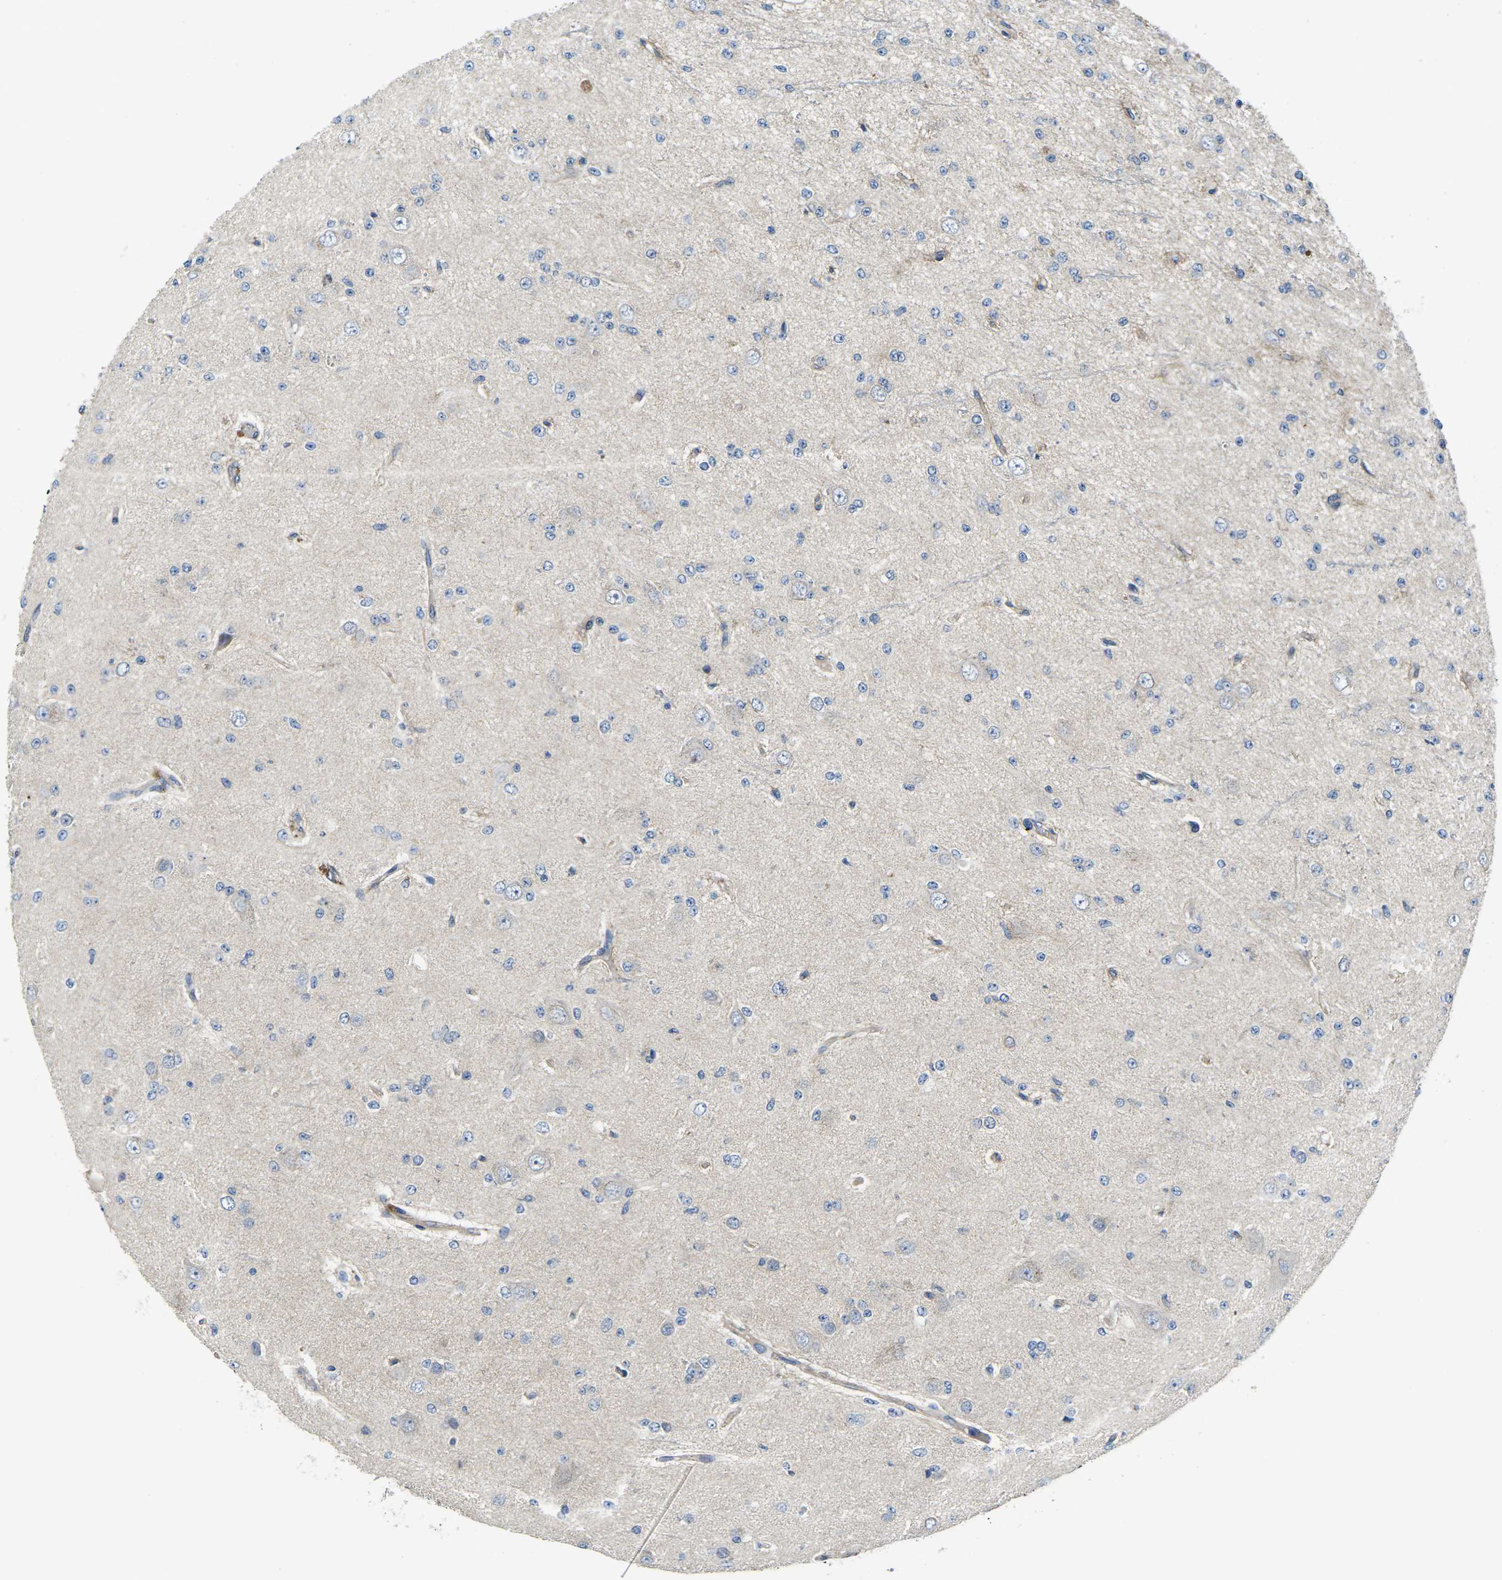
{"staining": {"intensity": "negative", "quantity": "none", "location": "none"}, "tissue": "glioma", "cell_type": "Tumor cells", "image_type": "cancer", "snomed": [{"axis": "morphology", "description": "Glioma, malignant, Low grade"}, {"axis": "topography", "description": "Brain"}], "caption": "Immunohistochemistry (IHC) of human glioma exhibits no expression in tumor cells.", "gene": "CTNND1", "patient": {"sex": "male", "age": 38}}